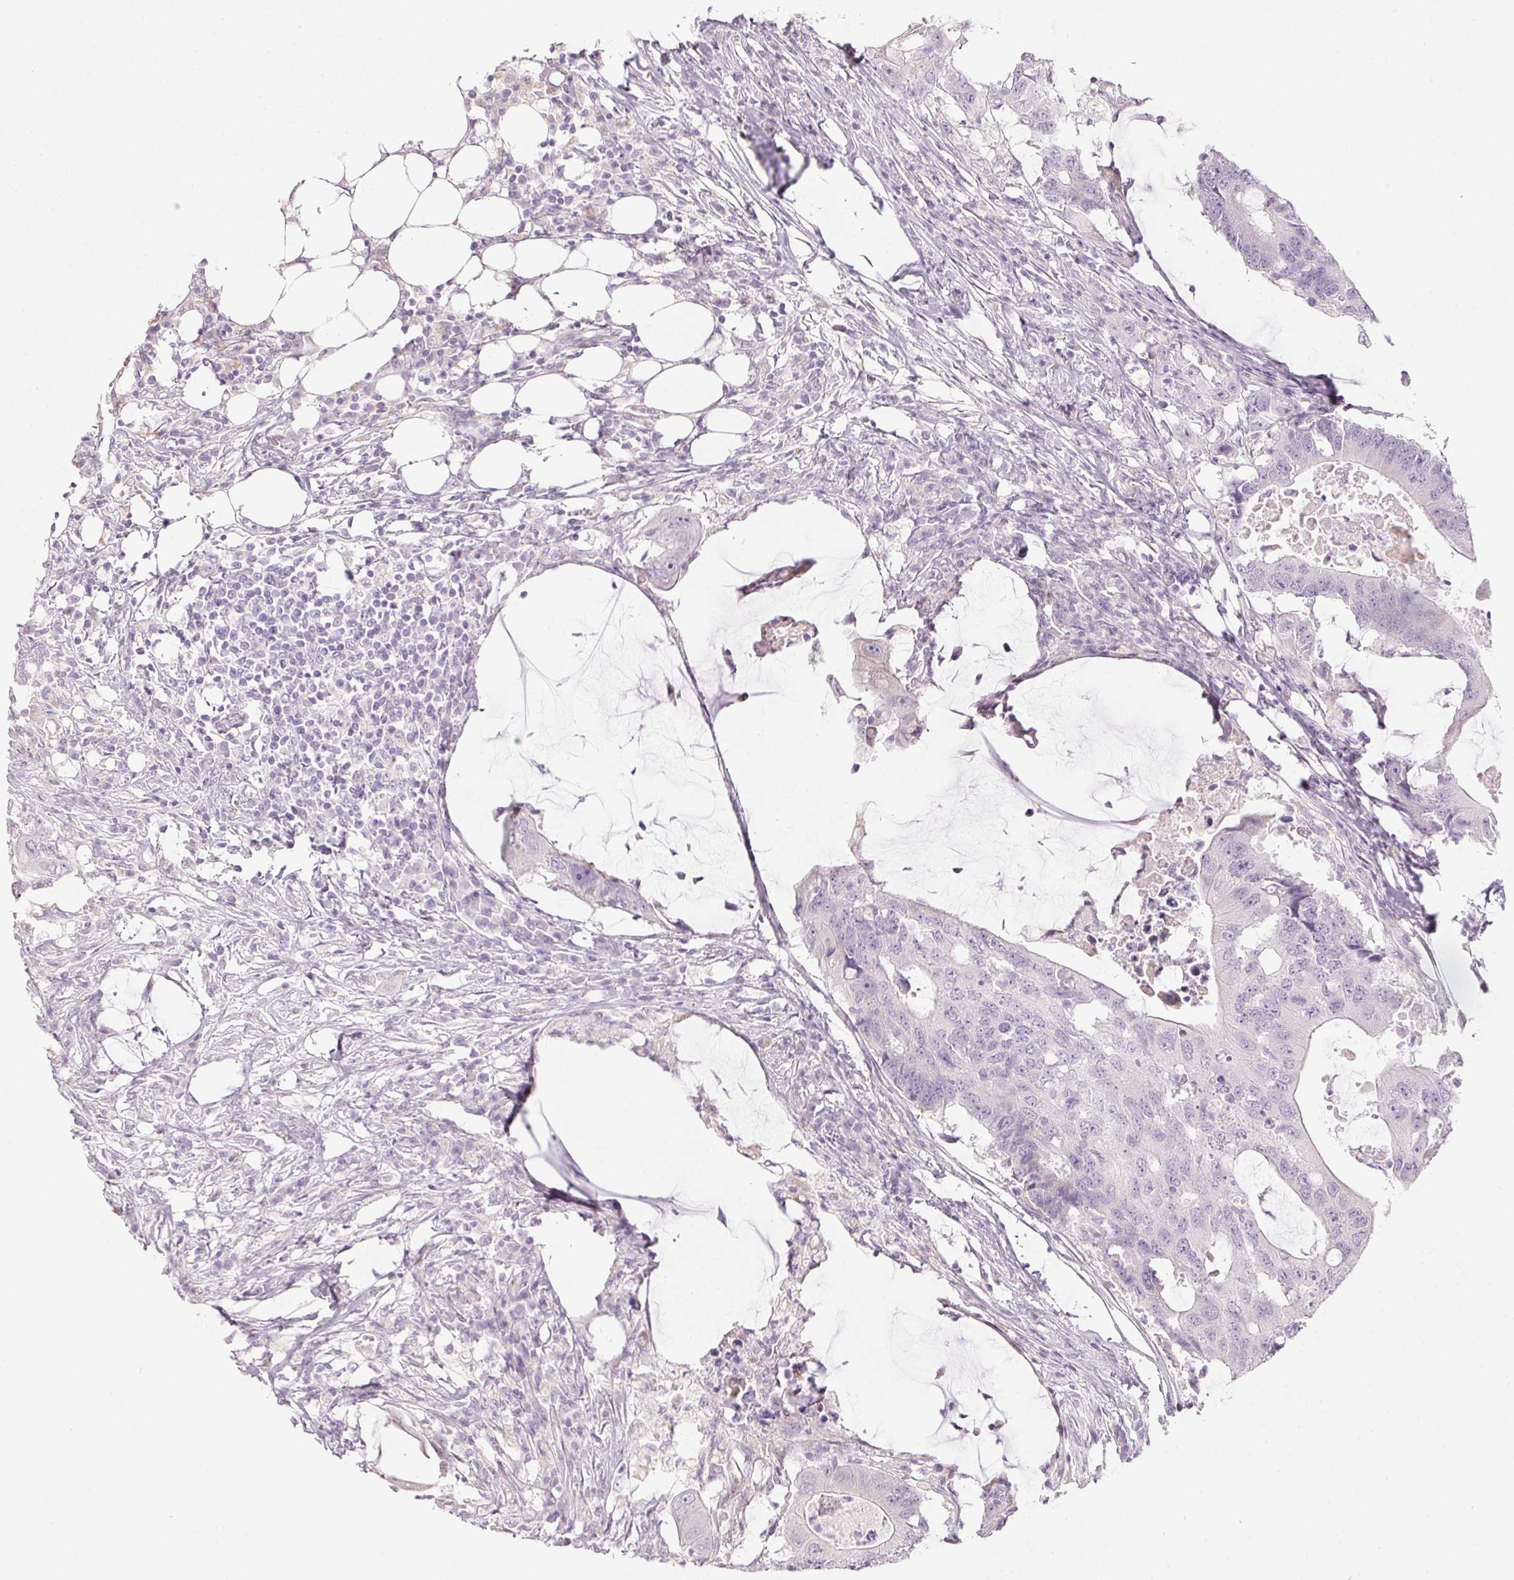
{"staining": {"intensity": "negative", "quantity": "none", "location": "none"}, "tissue": "colorectal cancer", "cell_type": "Tumor cells", "image_type": "cancer", "snomed": [{"axis": "morphology", "description": "Adenocarcinoma, NOS"}, {"axis": "topography", "description": "Colon"}], "caption": "This is an immunohistochemistry (IHC) histopathology image of human colorectal cancer (adenocarcinoma). There is no staining in tumor cells.", "gene": "CTCFL", "patient": {"sex": "male", "age": 71}}